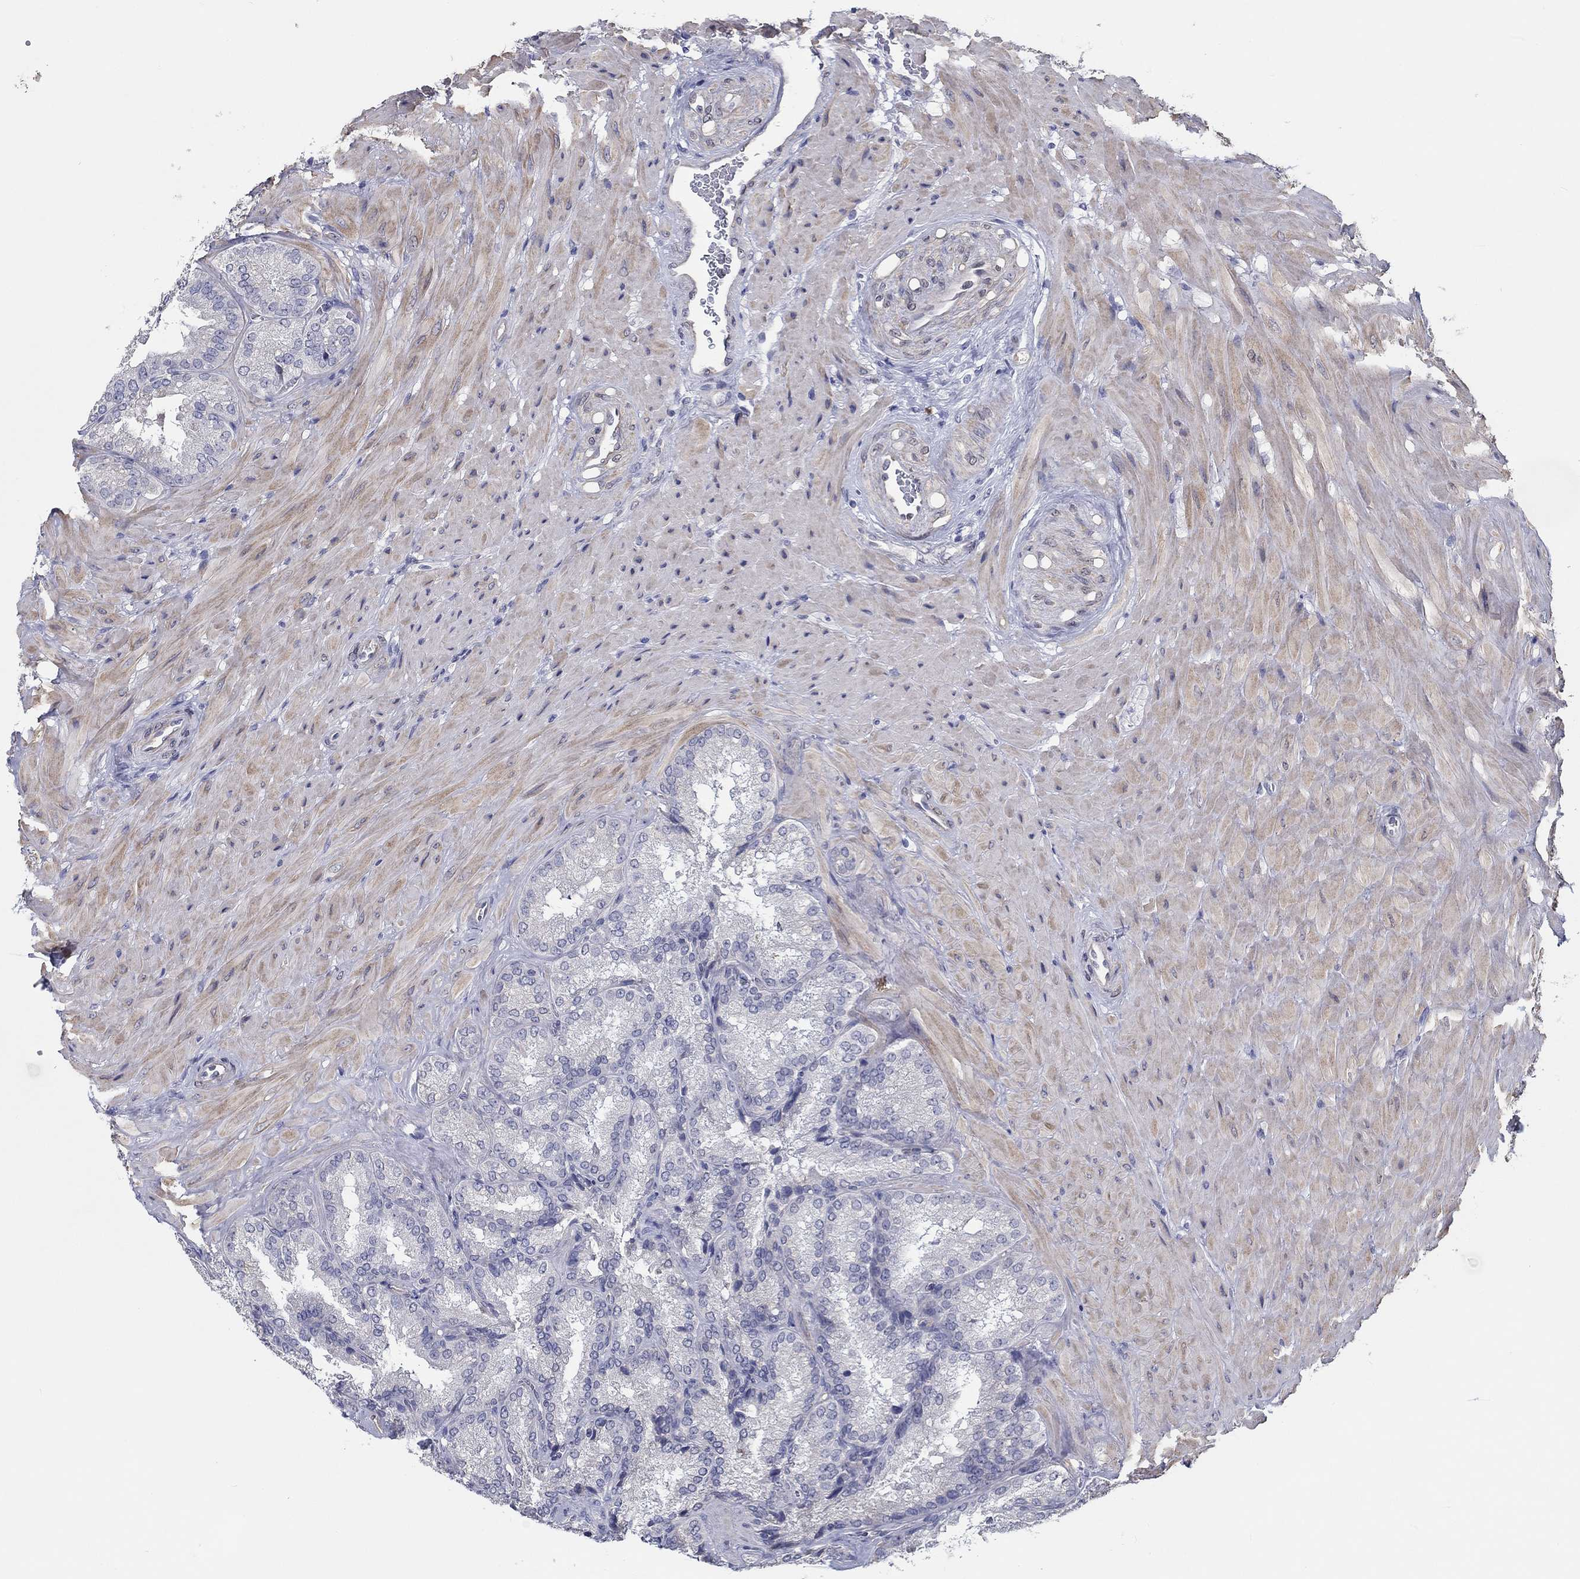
{"staining": {"intensity": "negative", "quantity": "none", "location": "none"}, "tissue": "seminal vesicle", "cell_type": "Glandular cells", "image_type": "normal", "snomed": [{"axis": "morphology", "description": "Normal tissue, NOS"}, {"axis": "topography", "description": "Seminal veicle"}], "caption": "High power microscopy image of an immunohistochemistry image of benign seminal vesicle, revealing no significant staining in glandular cells.", "gene": "CRYGD", "patient": {"sex": "male", "age": 37}}